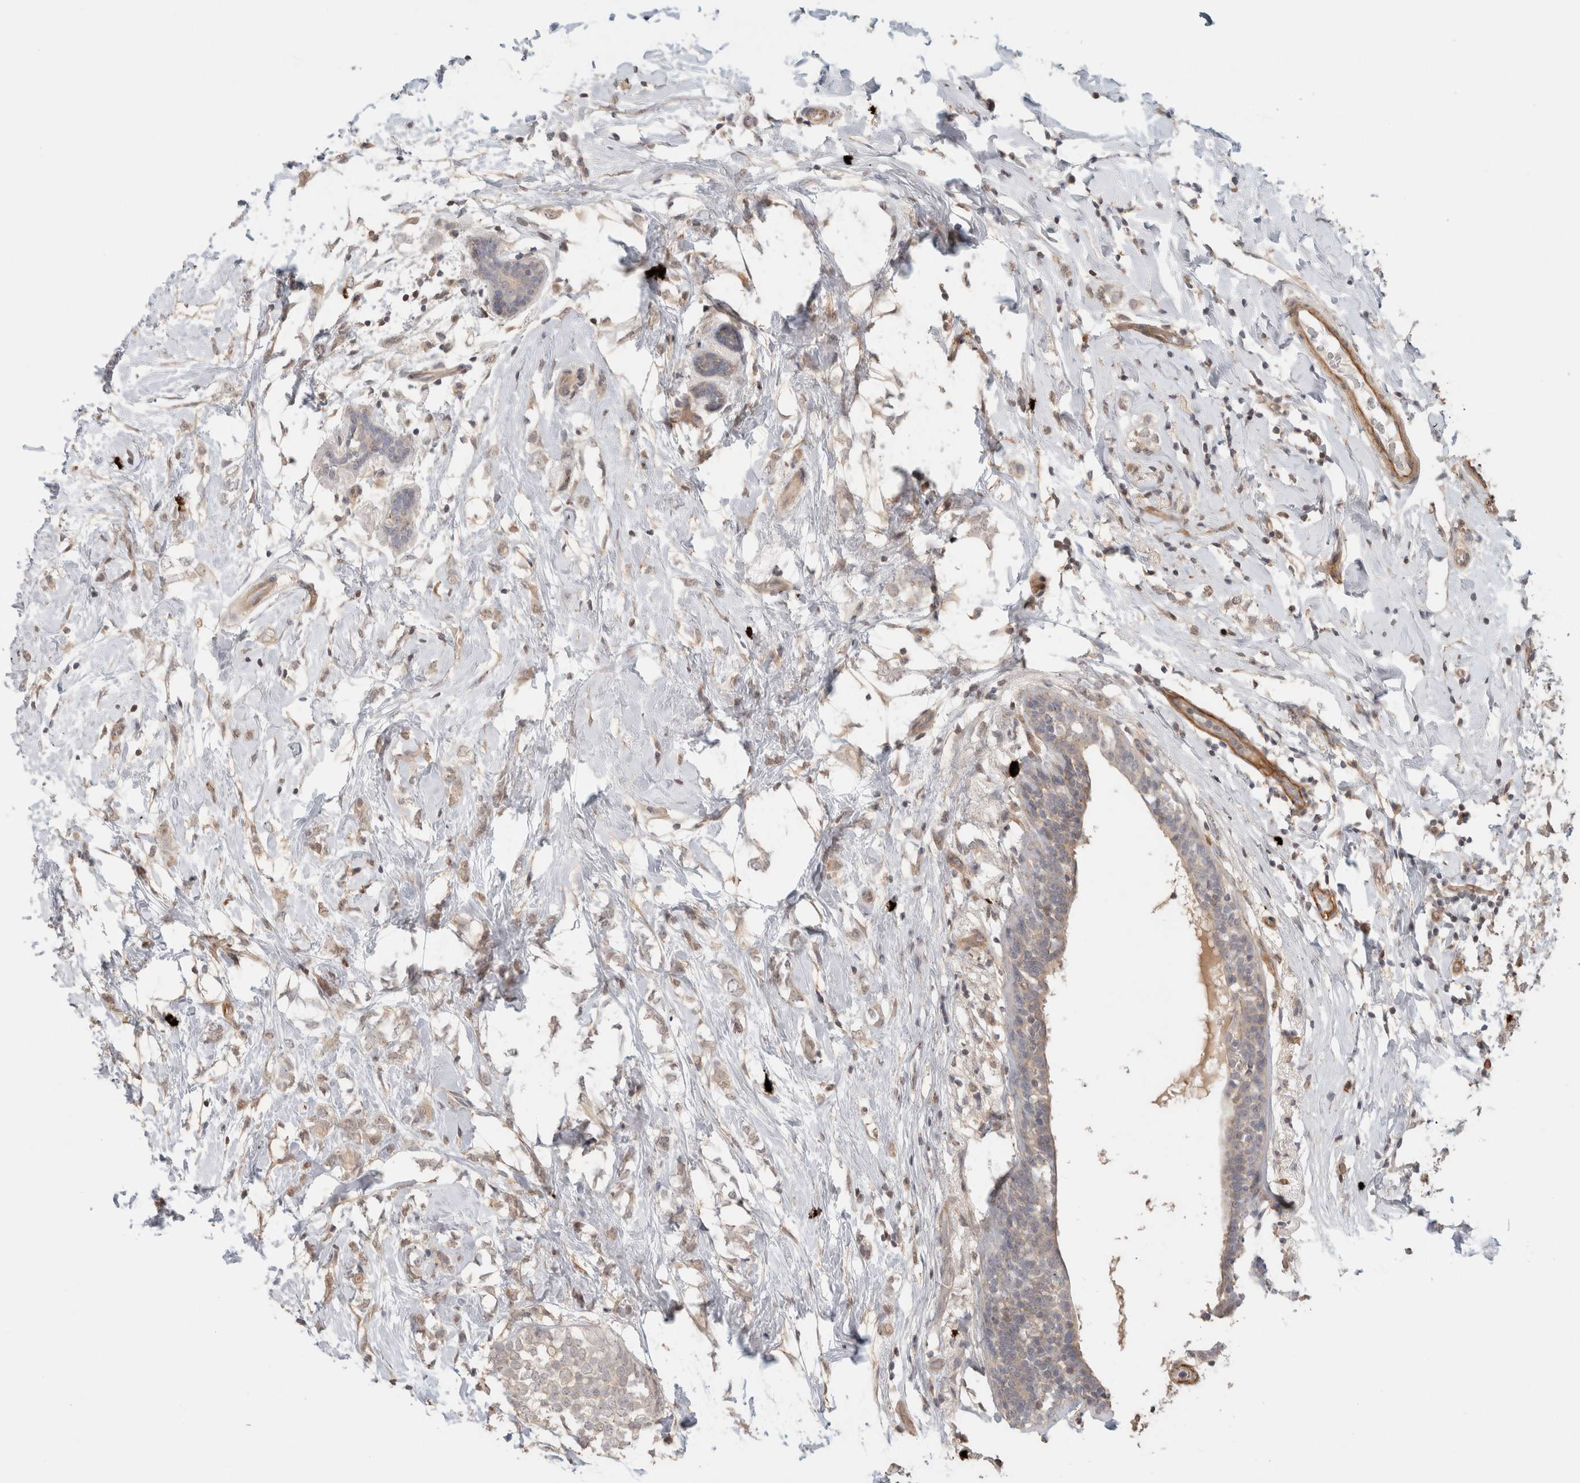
{"staining": {"intensity": "weak", "quantity": ">75%", "location": "cytoplasmic/membranous"}, "tissue": "breast cancer", "cell_type": "Tumor cells", "image_type": "cancer", "snomed": [{"axis": "morphology", "description": "Normal tissue, NOS"}, {"axis": "morphology", "description": "Lobular carcinoma"}, {"axis": "topography", "description": "Breast"}], "caption": "This image displays breast lobular carcinoma stained with immunohistochemistry (IHC) to label a protein in brown. The cytoplasmic/membranous of tumor cells show weak positivity for the protein. Nuclei are counter-stained blue.", "gene": "HSPG2", "patient": {"sex": "female", "age": 47}}